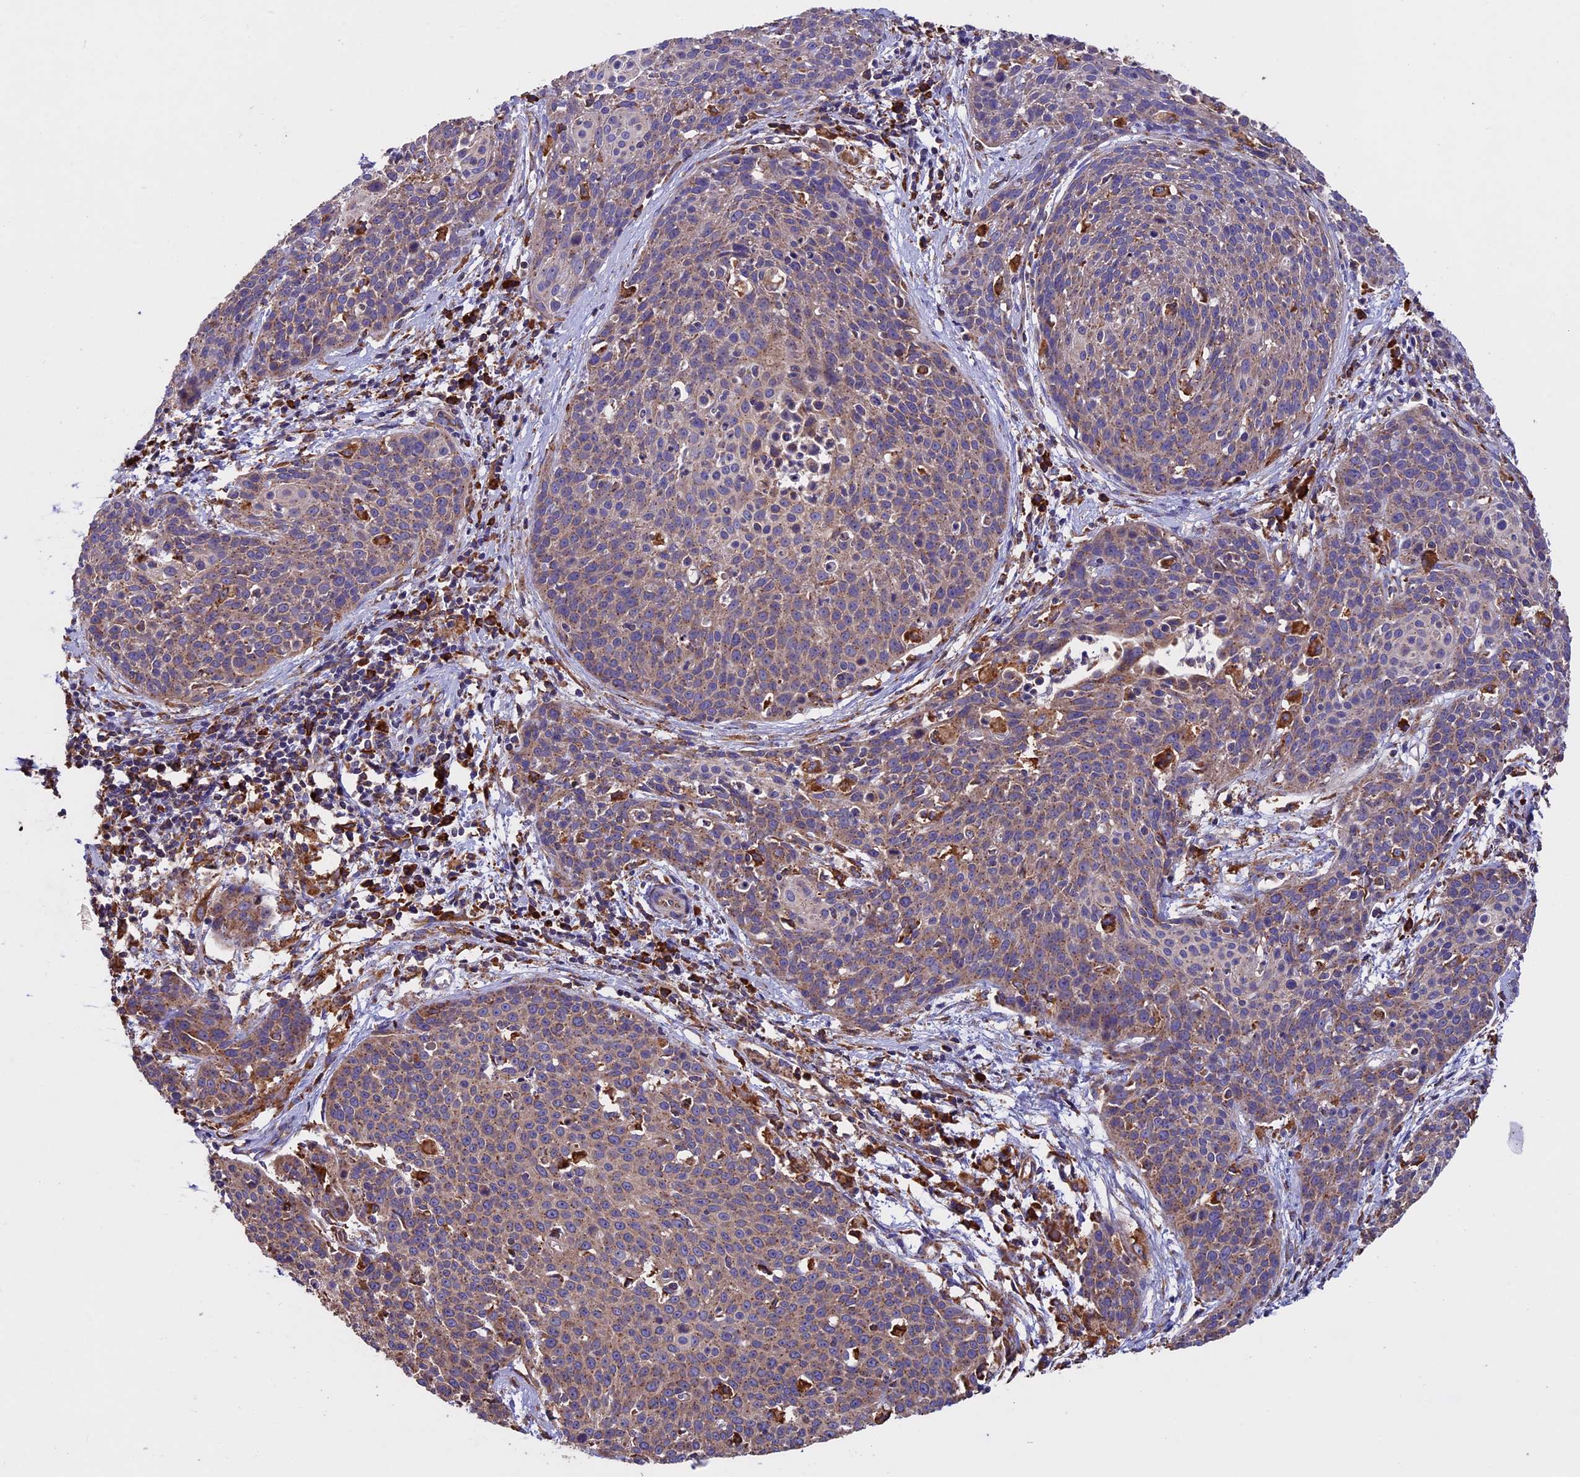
{"staining": {"intensity": "moderate", "quantity": "25%-75%", "location": "cytoplasmic/membranous"}, "tissue": "cervical cancer", "cell_type": "Tumor cells", "image_type": "cancer", "snomed": [{"axis": "morphology", "description": "Squamous cell carcinoma, NOS"}, {"axis": "topography", "description": "Cervix"}], "caption": "Brown immunohistochemical staining in human cervical squamous cell carcinoma reveals moderate cytoplasmic/membranous positivity in about 25%-75% of tumor cells.", "gene": "BTBD3", "patient": {"sex": "female", "age": 38}}